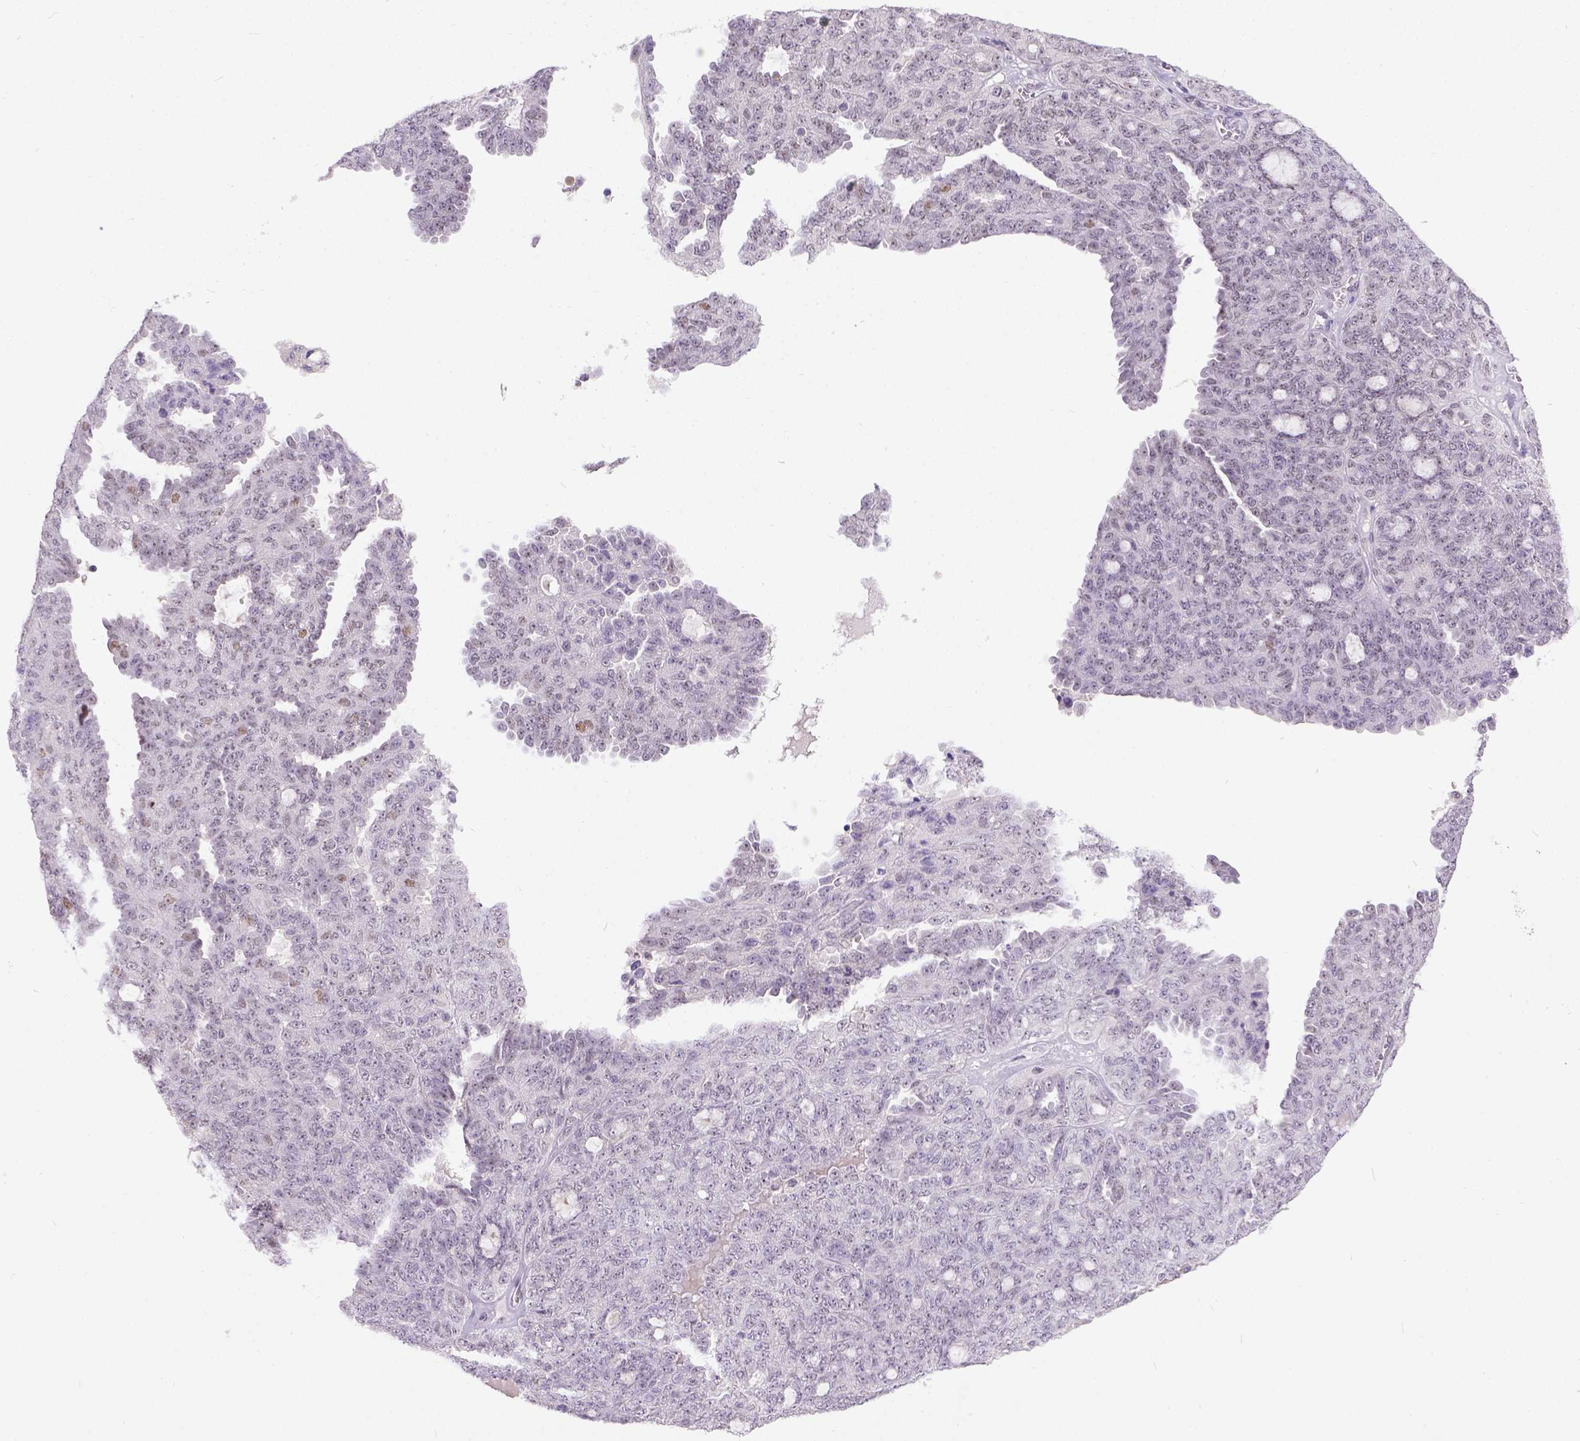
{"staining": {"intensity": "negative", "quantity": "none", "location": "none"}, "tissue": "ovarian cancer", "cell_type": "Tumor cells", "image_type": "cancer", "snomed": [{"axis": "morphology", "description": "Cystadenocarcinoma, serous, NOS"}, {"axis": "topography", "description": "Ovary"}], "caption": "Immunohistochemistry (IHC) of human ovarian cancer (serous cystadenocarcinoma) shows no staining in tumor cells.", "gene": "ERCC1", "patient": {"sex": "female", "age": 71}}